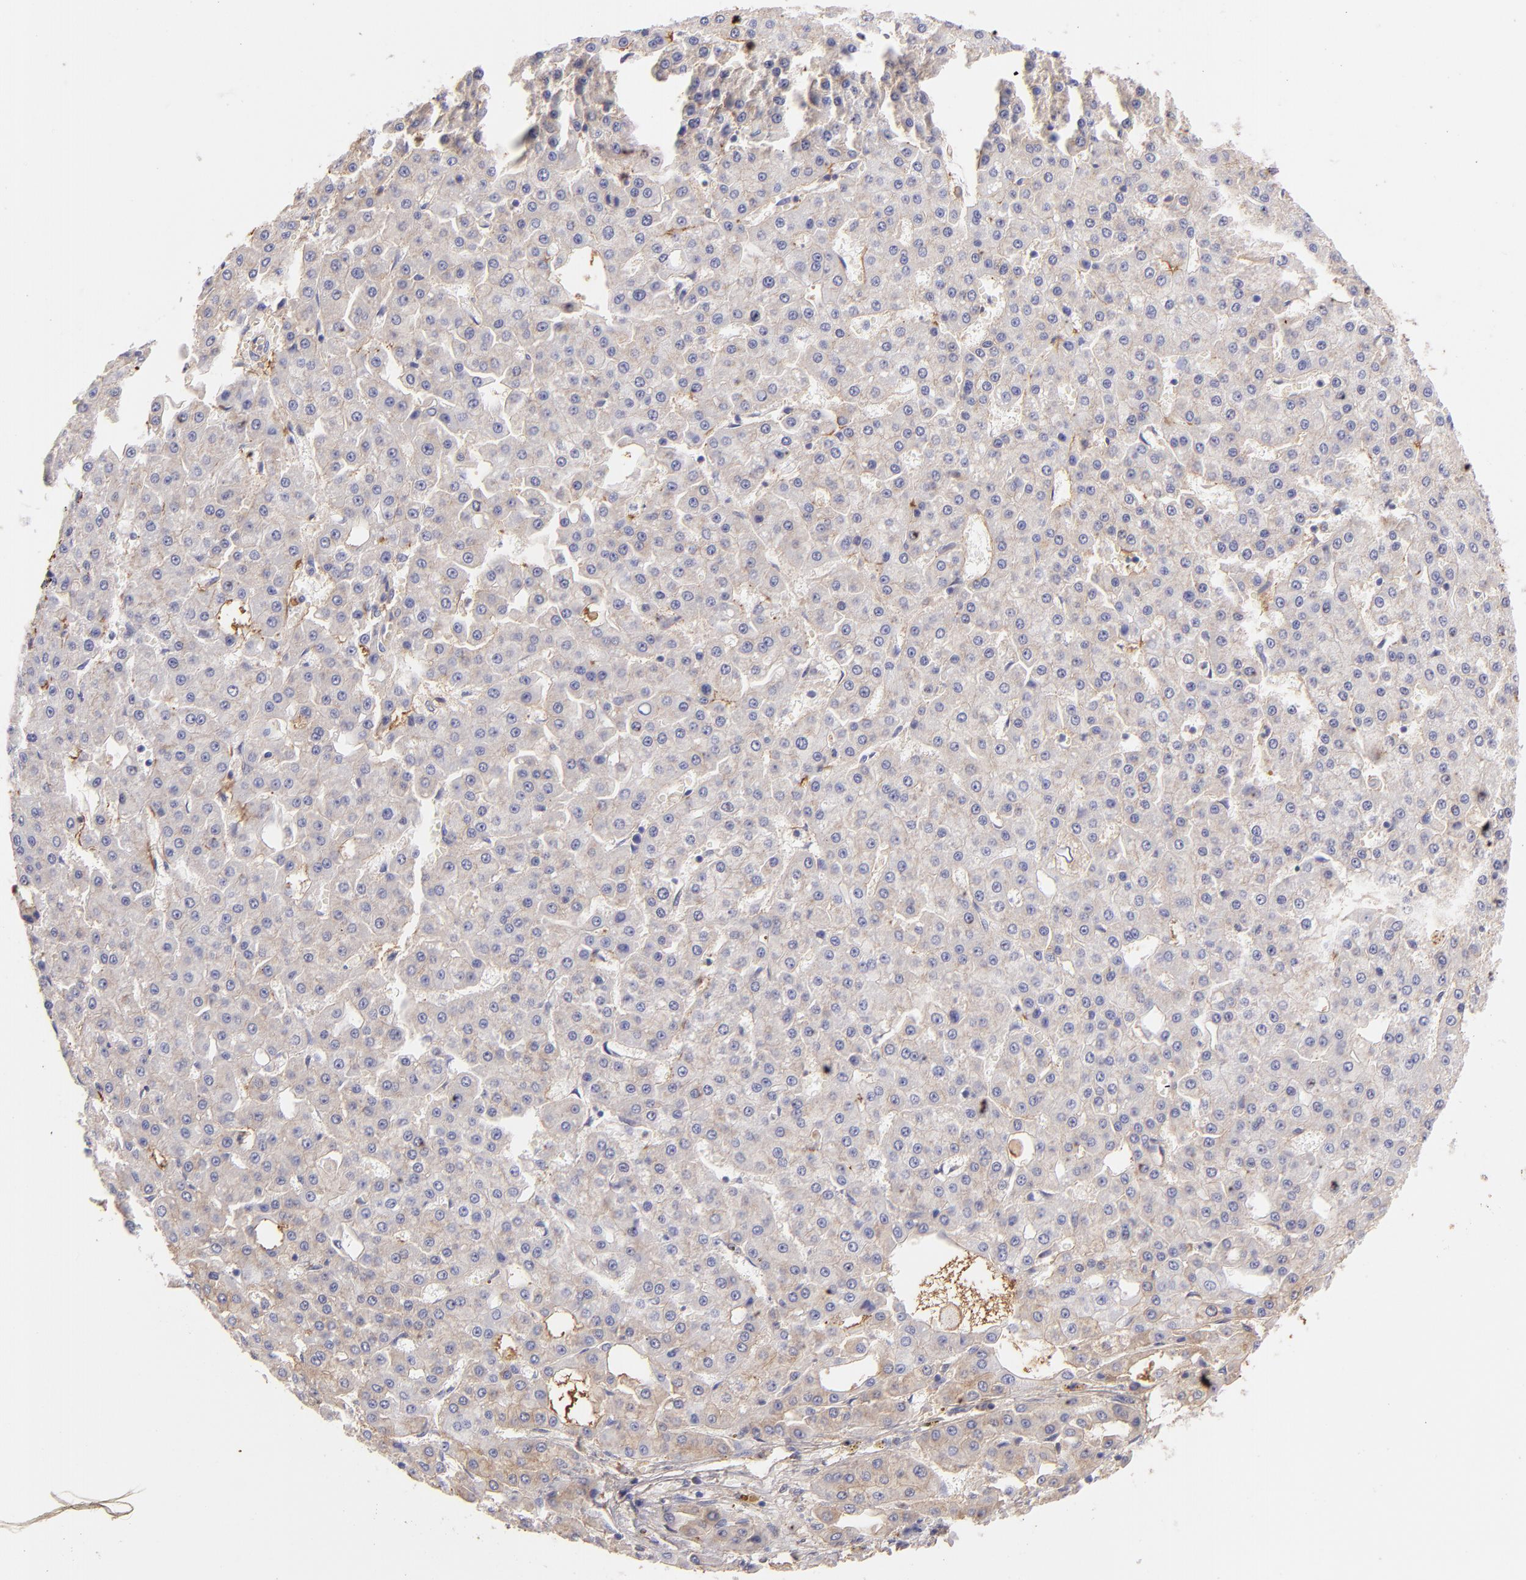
{"staining": {"intensity": "weak", "quantity": ">75%", "location": "cytoplasmic/membranous"}, "tissue": "liver cancer", "cell_type": "Tumor cells", "image_type": "cancer", "snomed": [{"axis": "morphology", "description": "Carcinoma, Hepatocellular, NOS"}, {"axis": "topography", "description": "Liver"}], "caption": "The micrograph demonstrates a brown stain indicating the presence of a protein in the cytoplasmic/membranous of tumor cells in liver cancer. (Brightfield microscopy of DAB IHC at high magnification).", "gene": "FGB", "patient": {"sex": "male", "age": 47}}